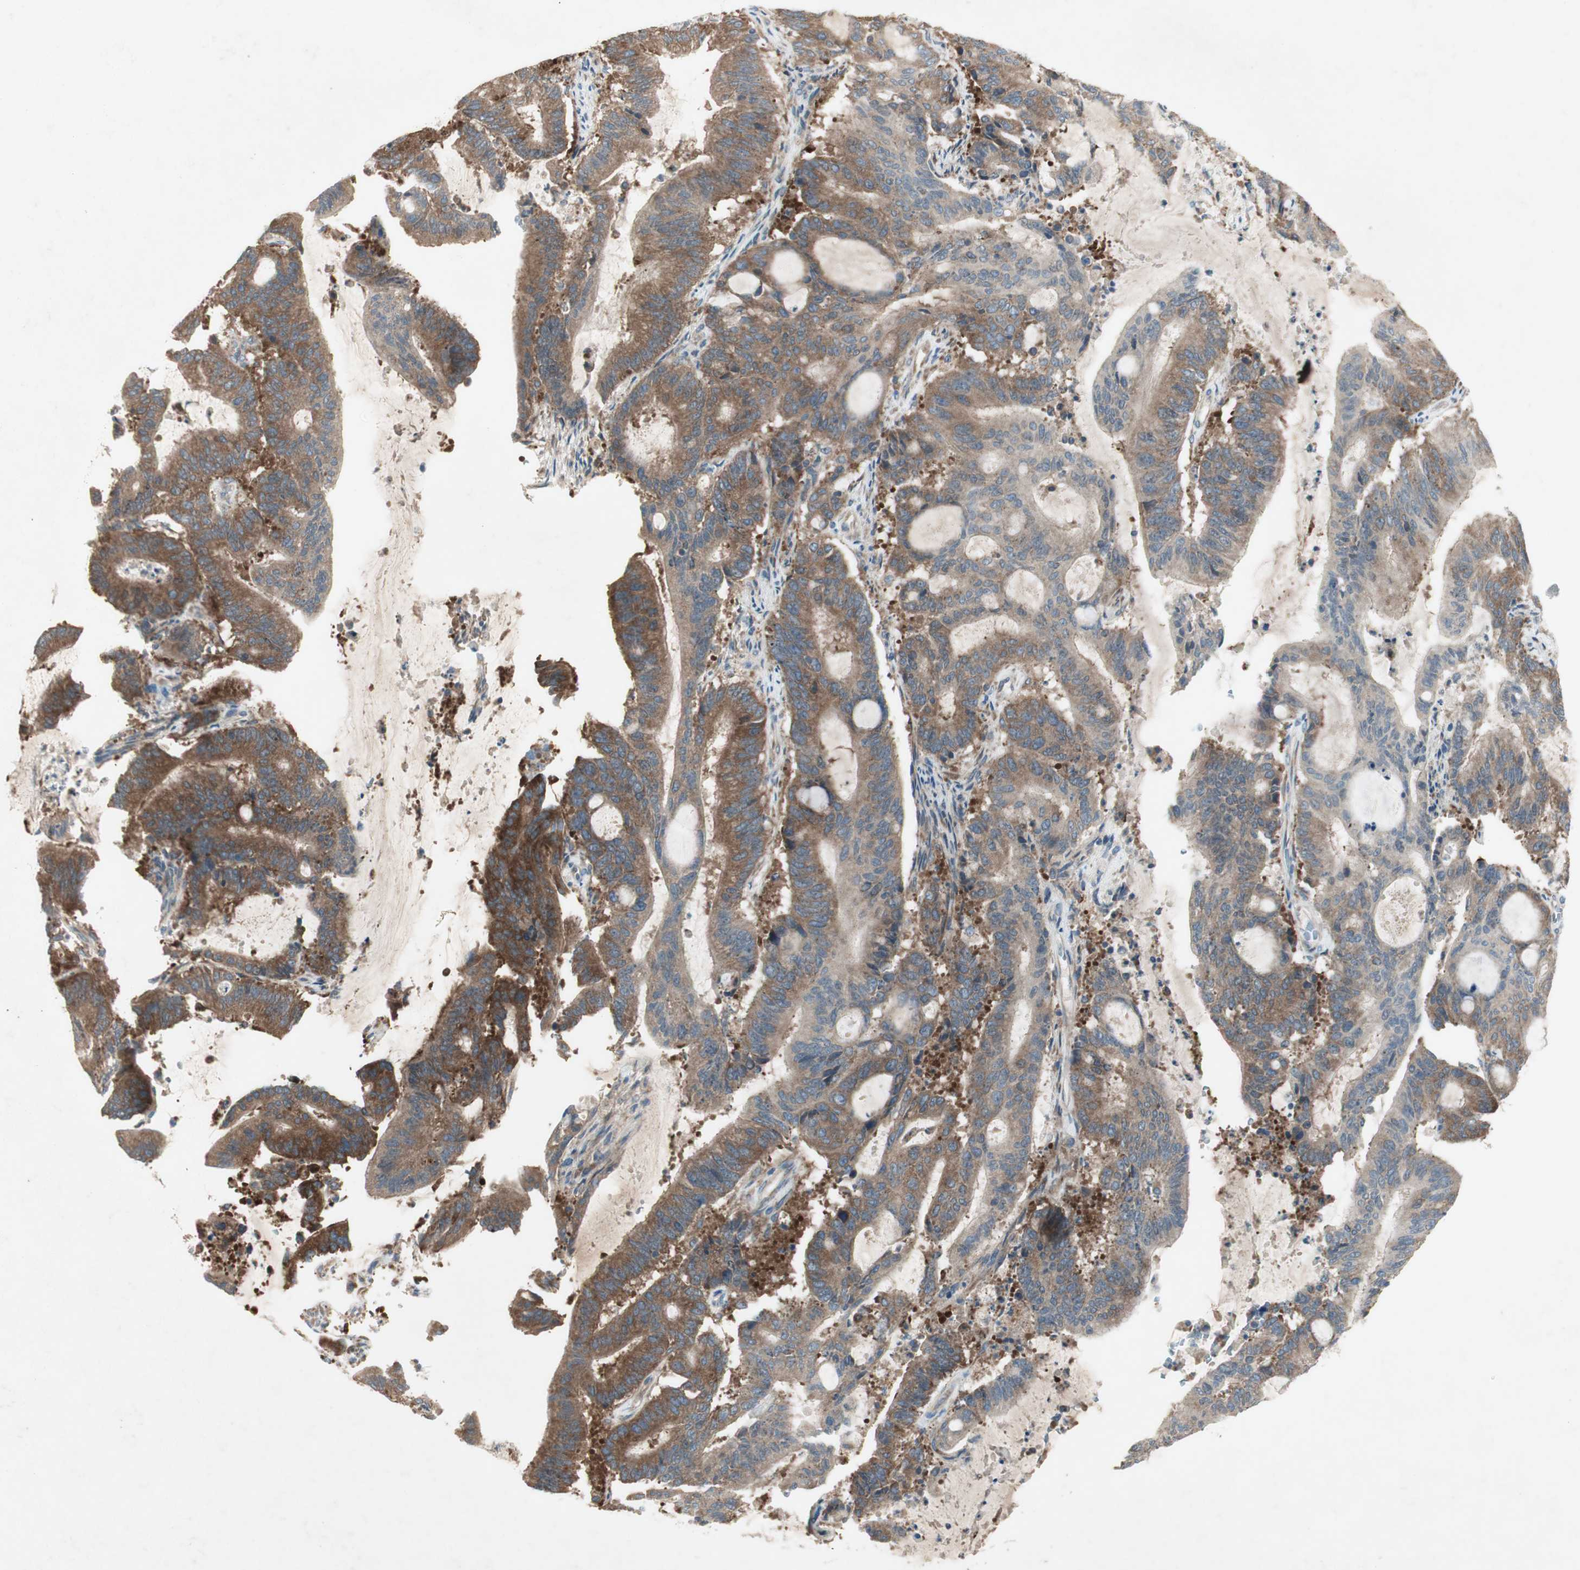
{"staining": {"intensity": "moderate", "quantity": ">75%", "location": "cytoplasmic/membranous"}, "tissue": "liver cancer", "cell_type": "Tumor cells", "image_type": "cancer", "snomed": [{"axis": "morphology", "description": "Cholangiocarcinoma"}, {"axis": "topography", "description": "Liver"}], "caption": "Immunohistochemical staining of human liver cancer displays medium levels of moderate cytoplasmic/membranous staining in about >75% of tumor cells.", "gene": "RPL23", "patient": {"sex": "female", "age": 73}}